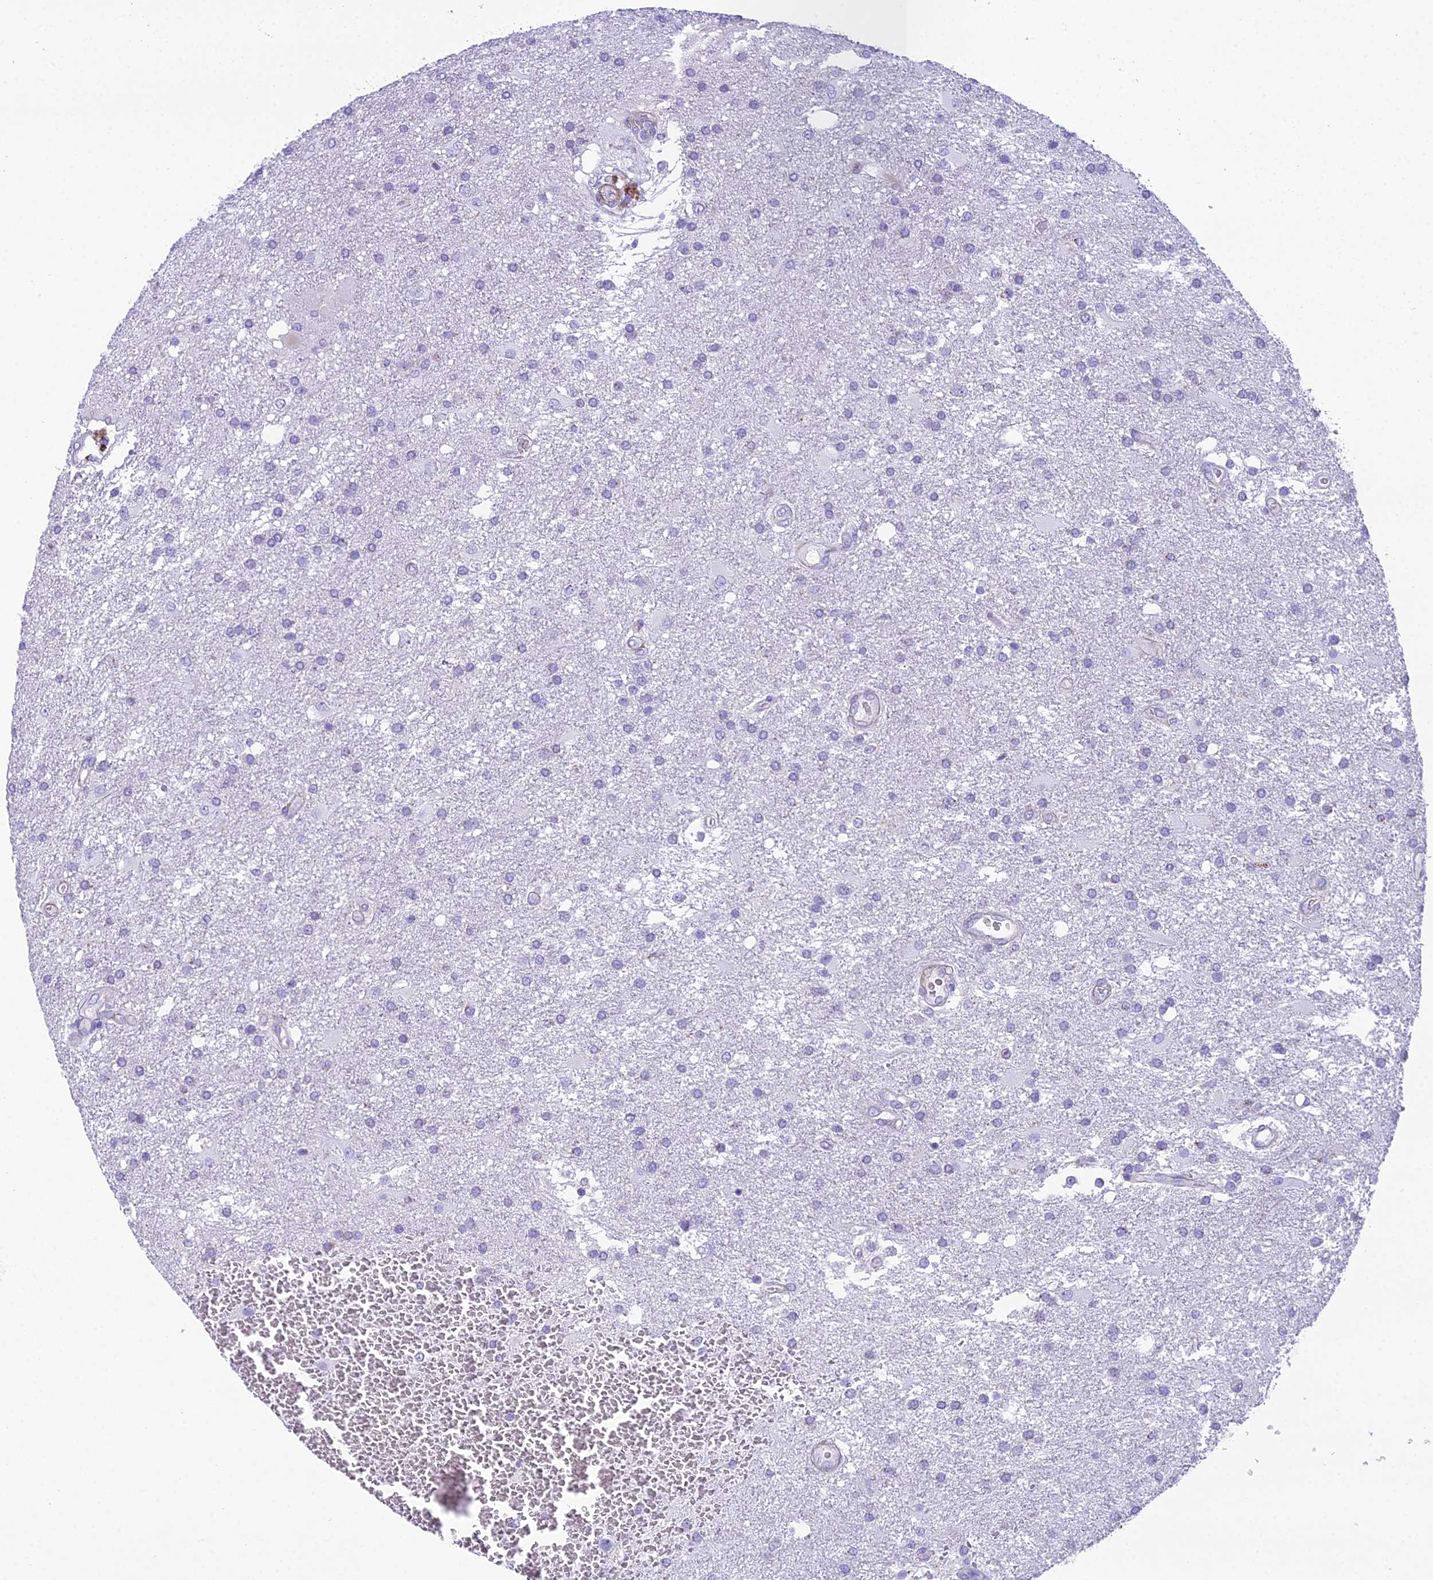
{"staining": {"intensity": "negative", "quantity": "none", "location": "none"}, "tissue": "glioma", "cell_type": "Tumor cells", "image_type": "cancer", "snomed": [{"axis": "morphology", "description": "Glioma, malignant, Low grade"}, {"axis": "topography", "description": "Brain"}], "caption": "High magnification brightfield microscopy of low-grade glioma (malignant) stained with DAB (3,3'-diaminobenzidine) (brown) and counterstained with hematoxylin (blue): tumor cells show no significant staining.", "gene": "GFRA1", "patient": {"sex": "male", "age": 66}}